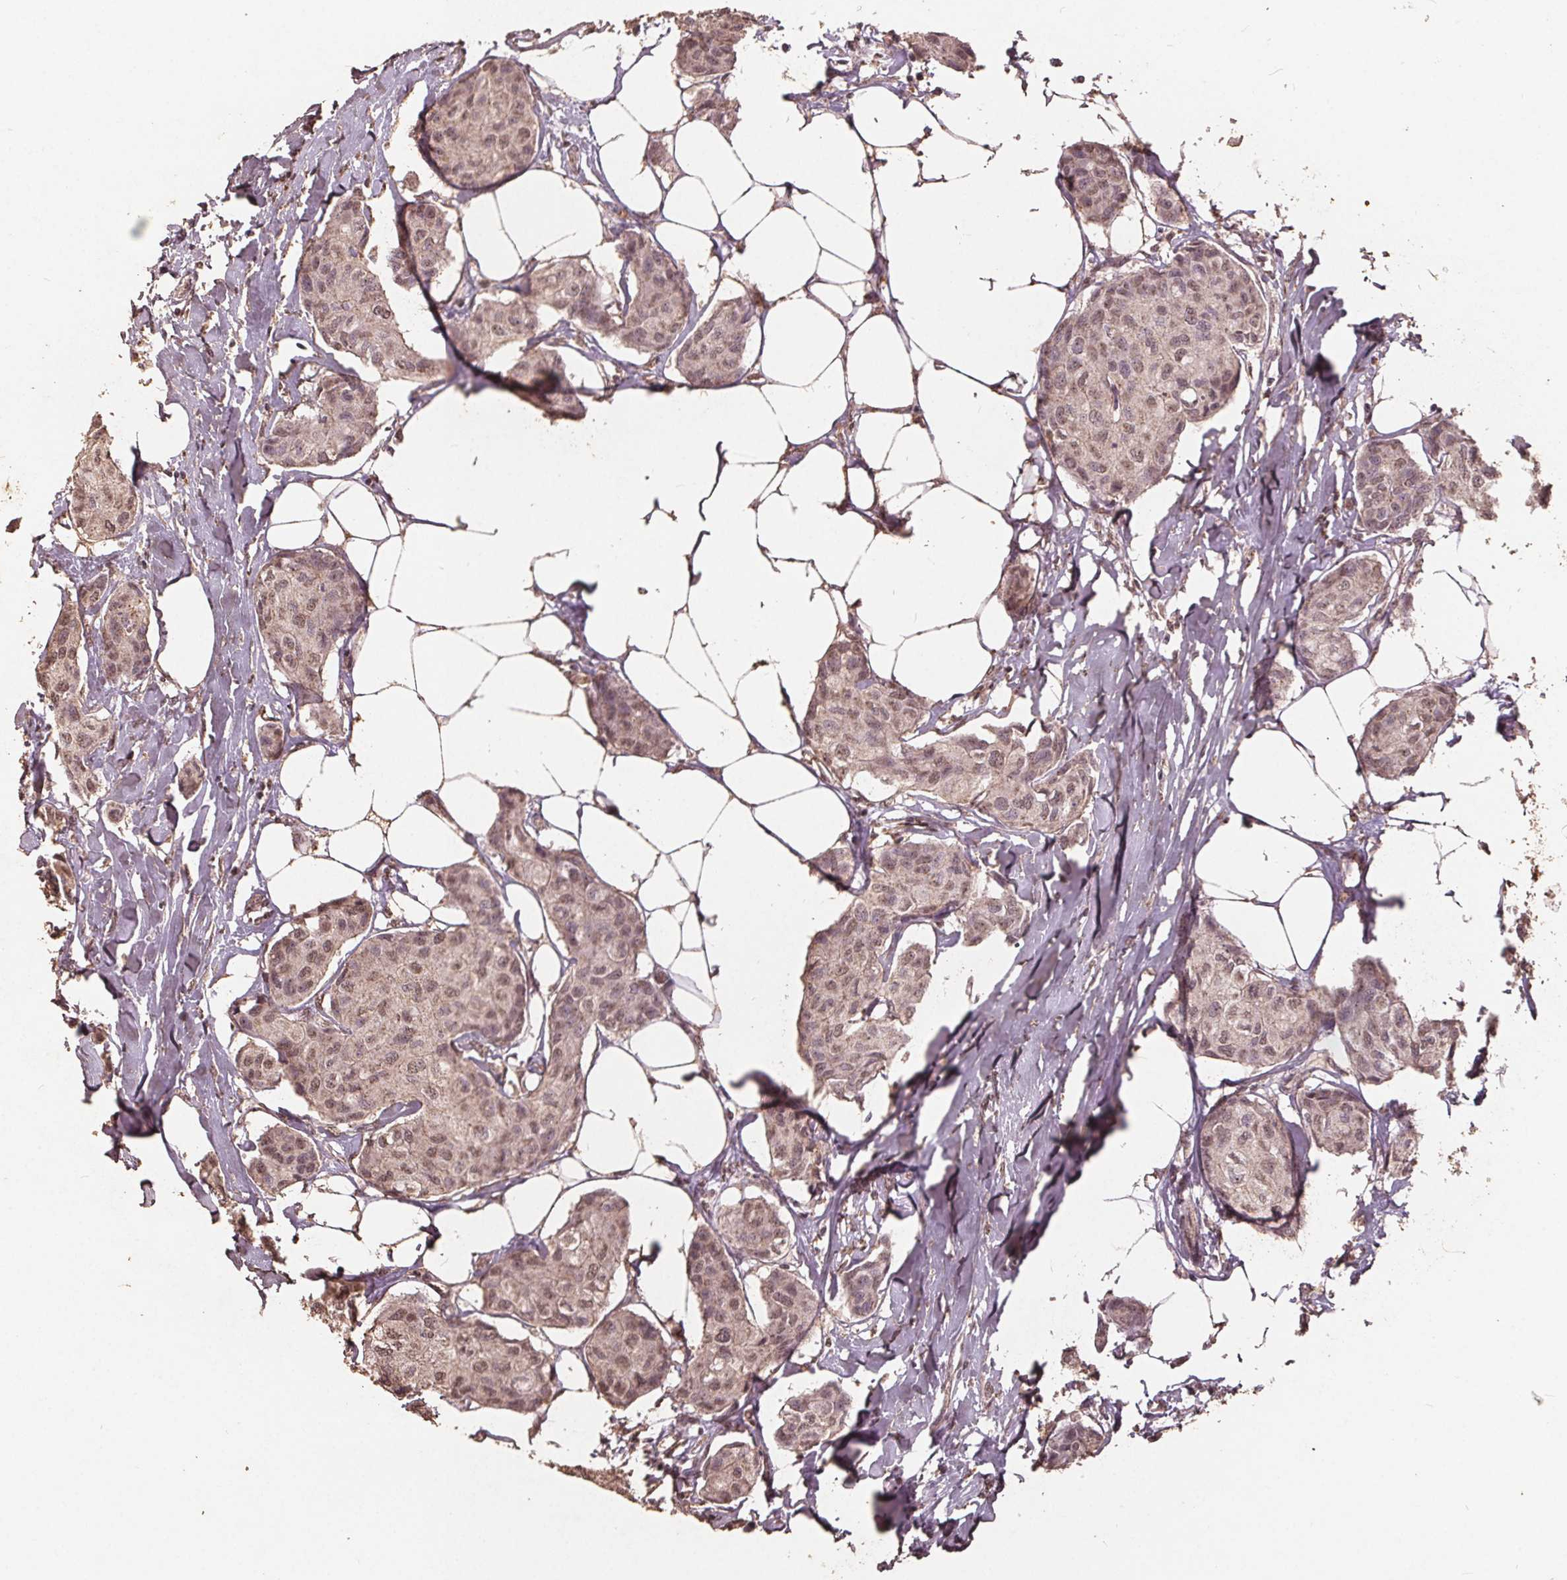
{"staining": {"intensity": "weak", "quantity": ">75%", "location": "nuclear"}, "tissue": "breast cancer", "cell_type": "Tumor cells", "image_type": "cancer", "snomed": [{"axis": "morphology", "description": "Duct carcinoma"}, {"axis": "topography", "description": "Breast"}], "caption": "Brown immunohistochemical staining in infiltrating ductal carcinoma (breast) exhibits weak nuclear positivity in approximately >75% of tumor cells. Immunohistochemistry (ihc) stains the protein of interest in brown and the nuclei are stained blue.", "gene": "DSG3", "patient": {"sex": "female", "age": 80}}